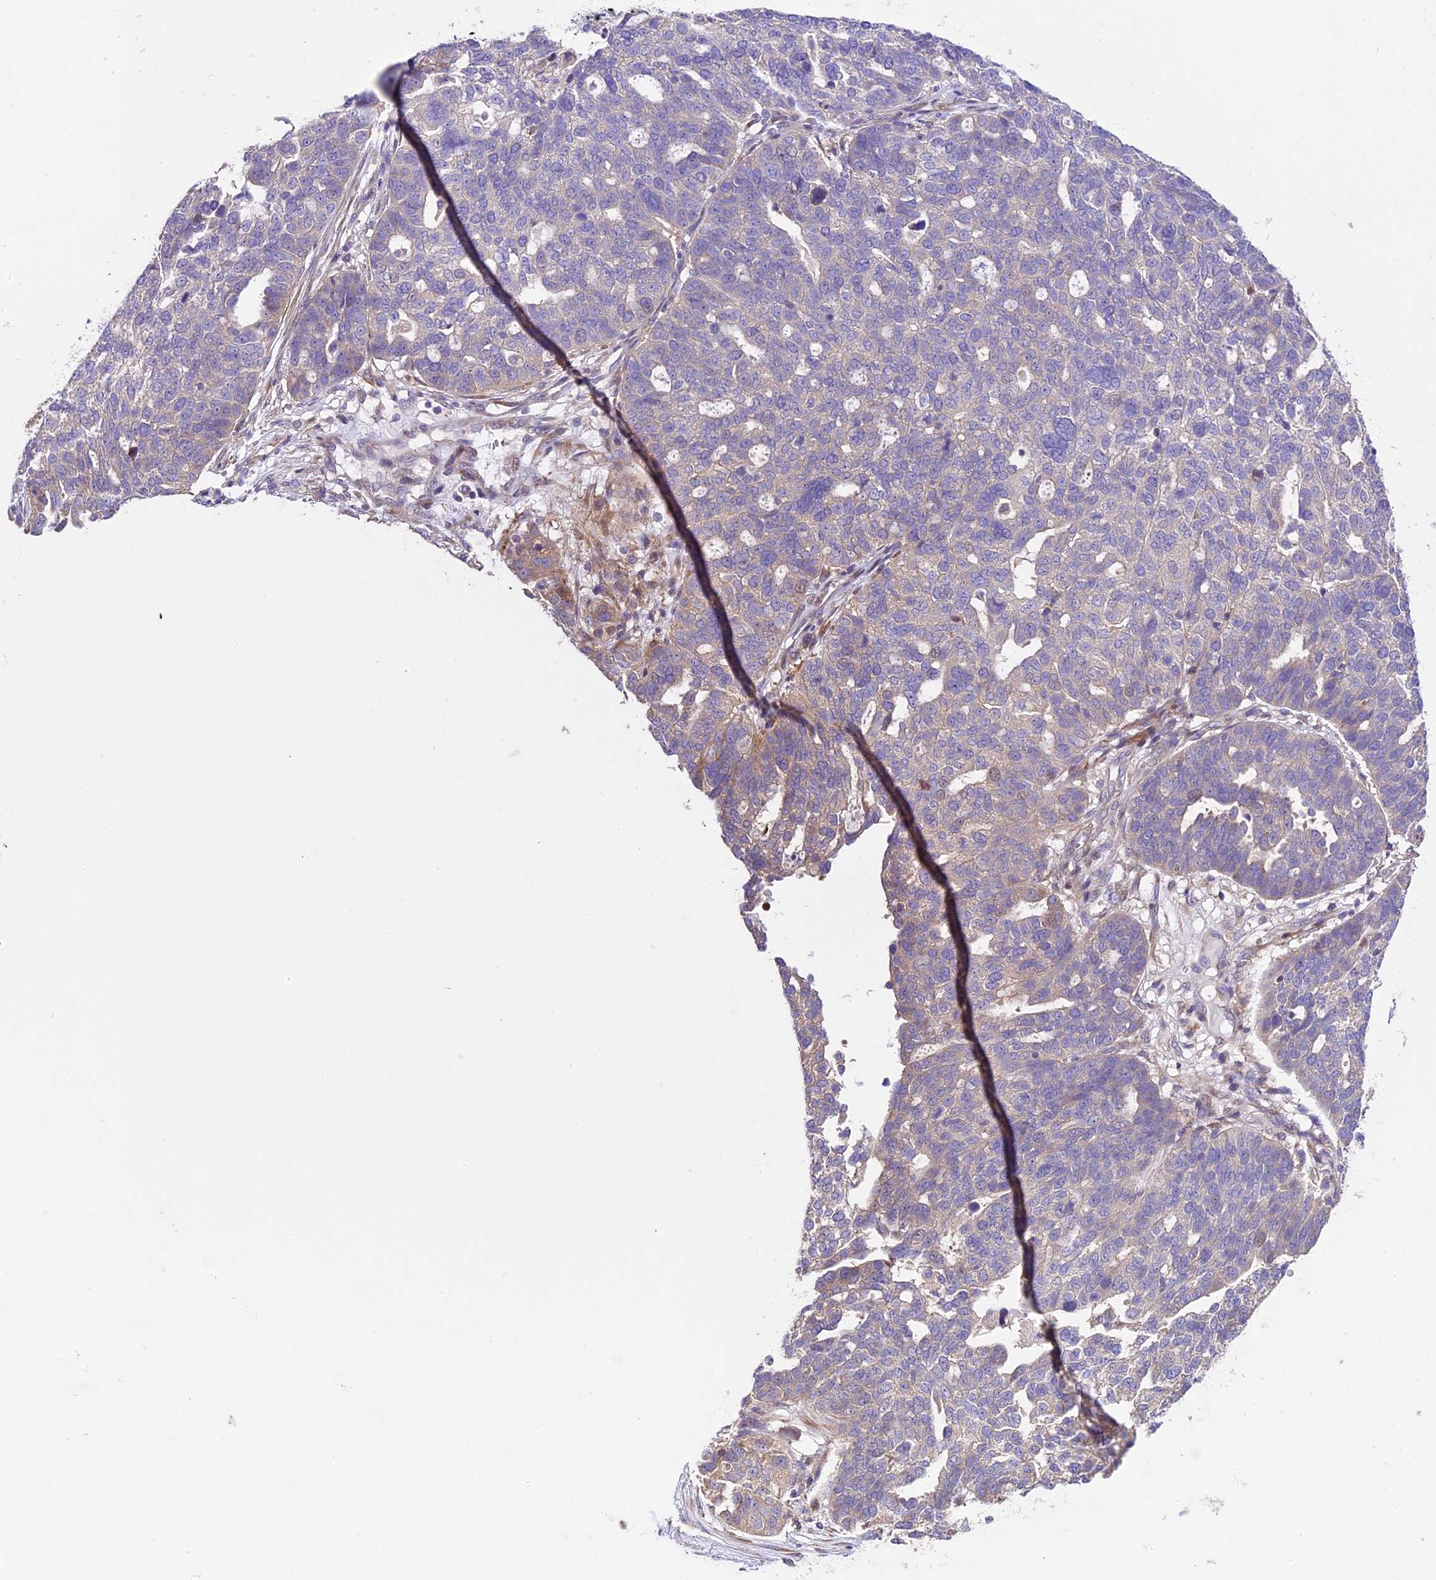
{"staining": {"intensity": "negative", "quantity": "none", "location": "none"}, "tissue": "ovarian cancer", "cell_type": "Tumor cells", "image_type": "cancer", "snomed": [{"axis": "morphology", "description": "Cystadenocarcinoma, serous, NOS"}, {"axis": "topography", "description": "Ovary"}], "caption": "An image of ovarian cancer (serous cystadenocarcinoma) stained for a protein displays no brown staining in tumor cells.", "gene": "SPIRE1", "patient": {"sex": "female", "age": 59}}